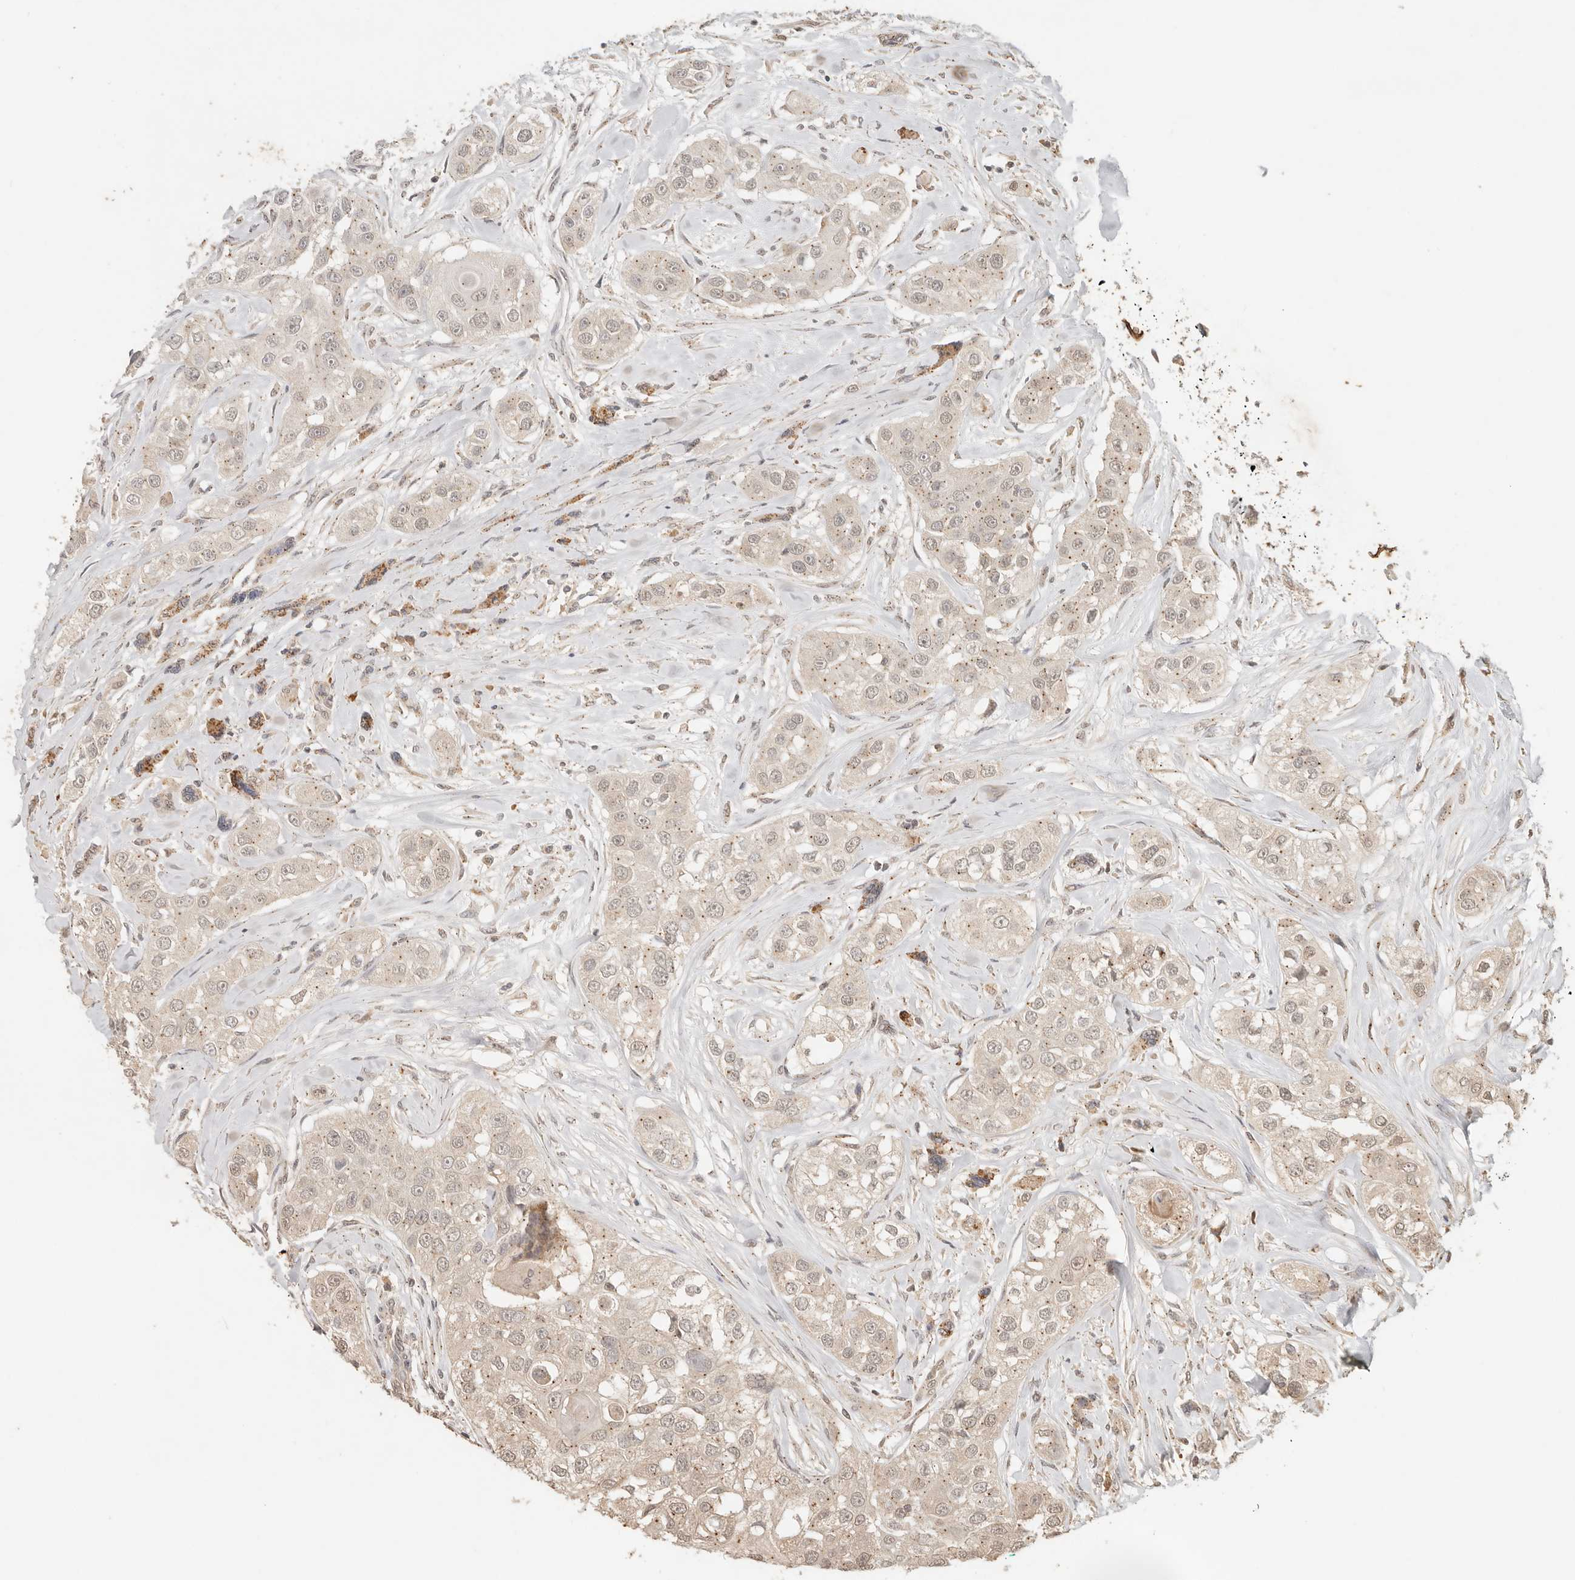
{"staining": {"intensity": "weak", "quantity": "<25%", "location": "cytoplasmic/membranous"}, "tissue": "head and neck cancer", "cell_type": "Tumor cells", "image_type": "cancer", "snomed": [{"axis": "morphology", "description": "Normal tissue, NOS"}, {"axis": "morphology", "description": "Squamous cell carcinoma, NOS"}, {"axis": "topography", "description": "Skeletal muscle"}, {"axis": "topography", "description": "Head-Neck"}], "caption": "Immunohistochemical staining of squamous cell carcinoma (head and neck) shows no significant expression in tumor cells.", "gene": "LMO4", "patient": {"sex": "male", "age": 51}}